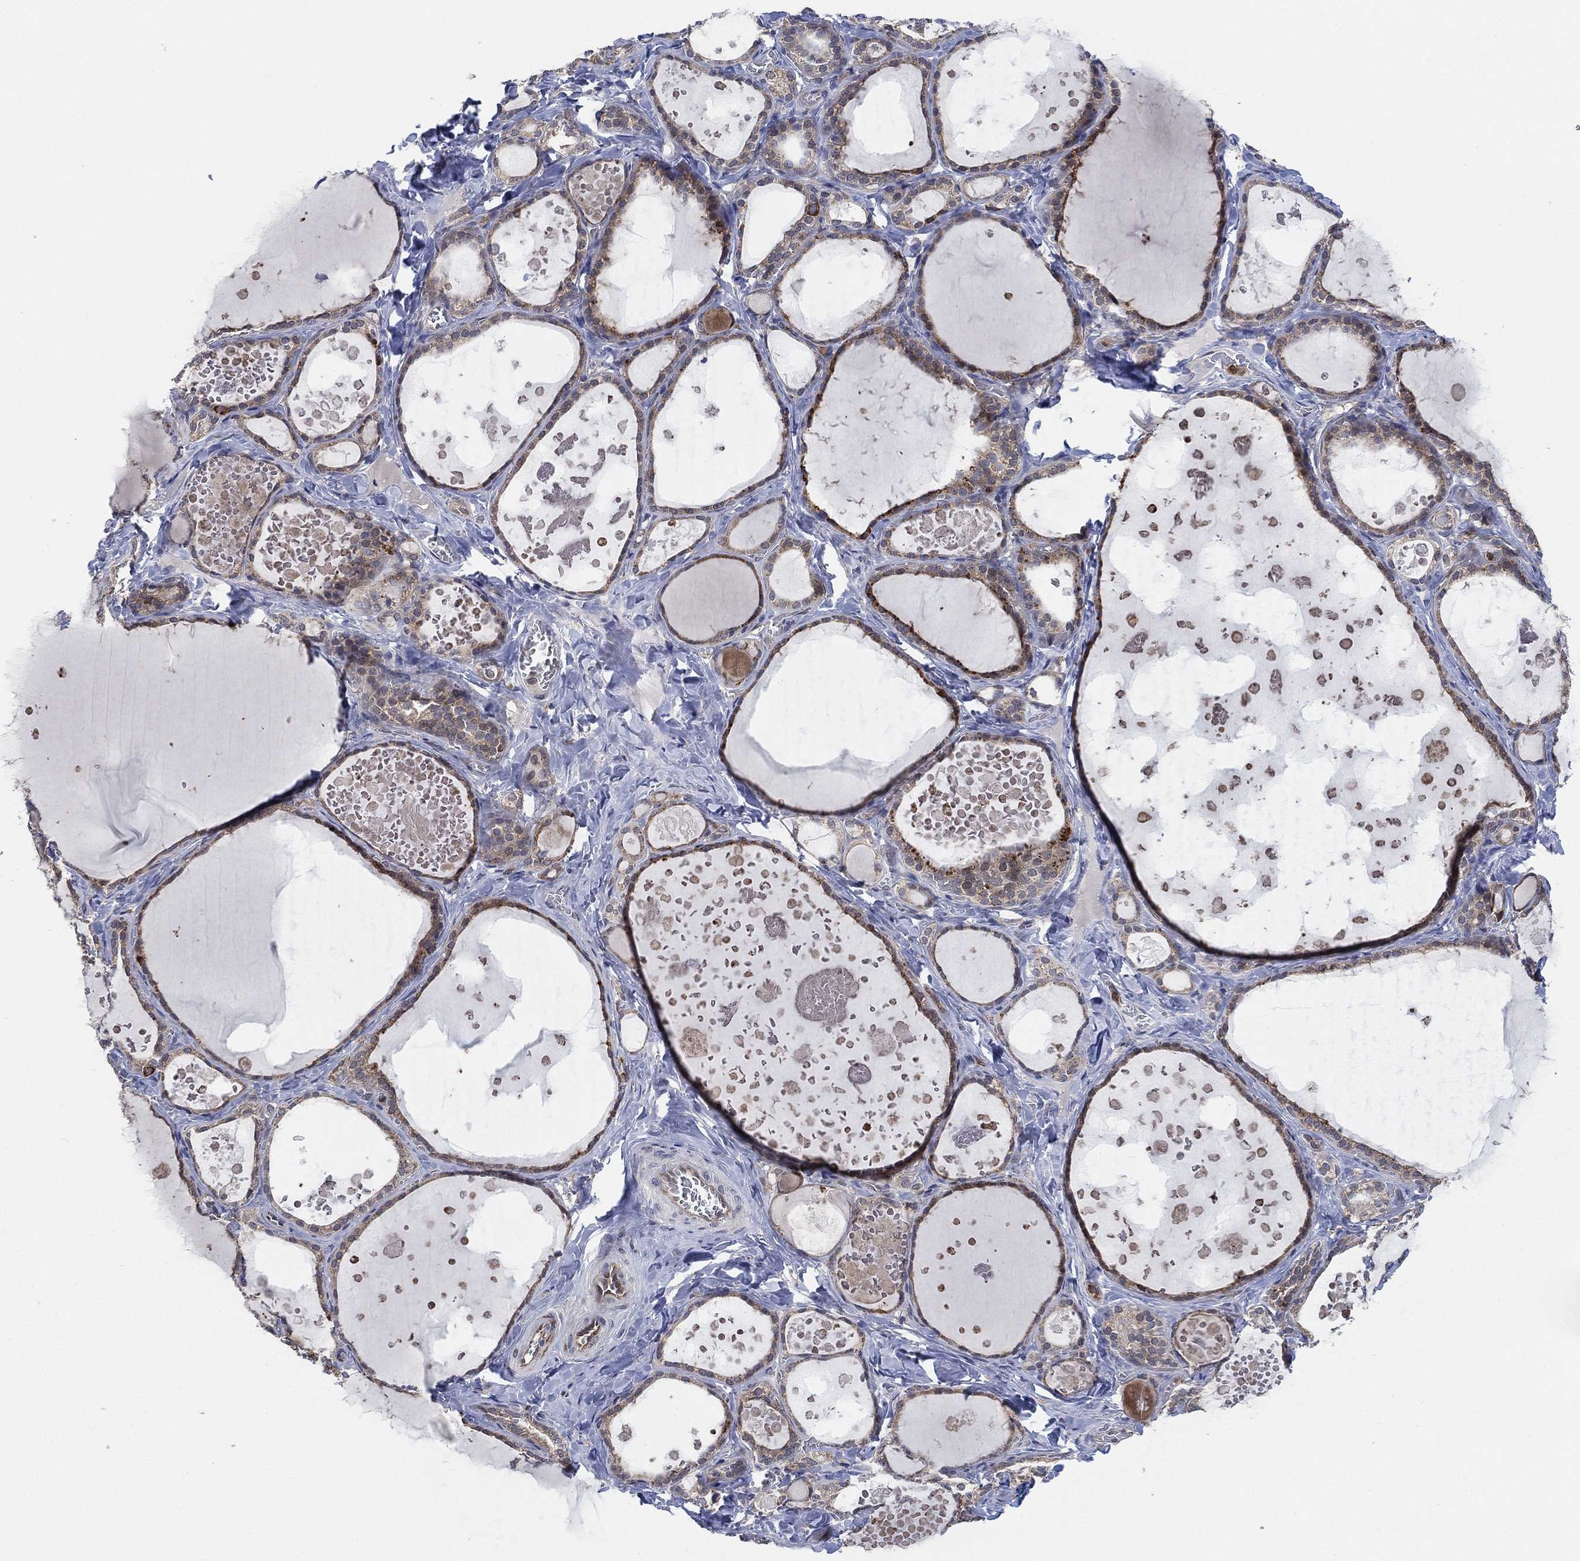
{"staining": {"intensity": "moderate", "quantity": "25%-75%", "location": "cytoplasmic/membranous"}, "tissue": "thyroid gland", "cell_type": "Glandular cells", "image_type": "normal", "snomed": [{"axis": "morphology", "description": "Normal tissue, NOS"}, {"axis": "topography", "description": "Thyroid gland"}], "caption": "IHC (DAB) staining of normal human thyroid gland reveals moderate cytoplasmic/membranous protein staining in approximately 25%-75% of glandular cells.", "gene": "FES", "patient": {"sex": "female", "age": 56}}